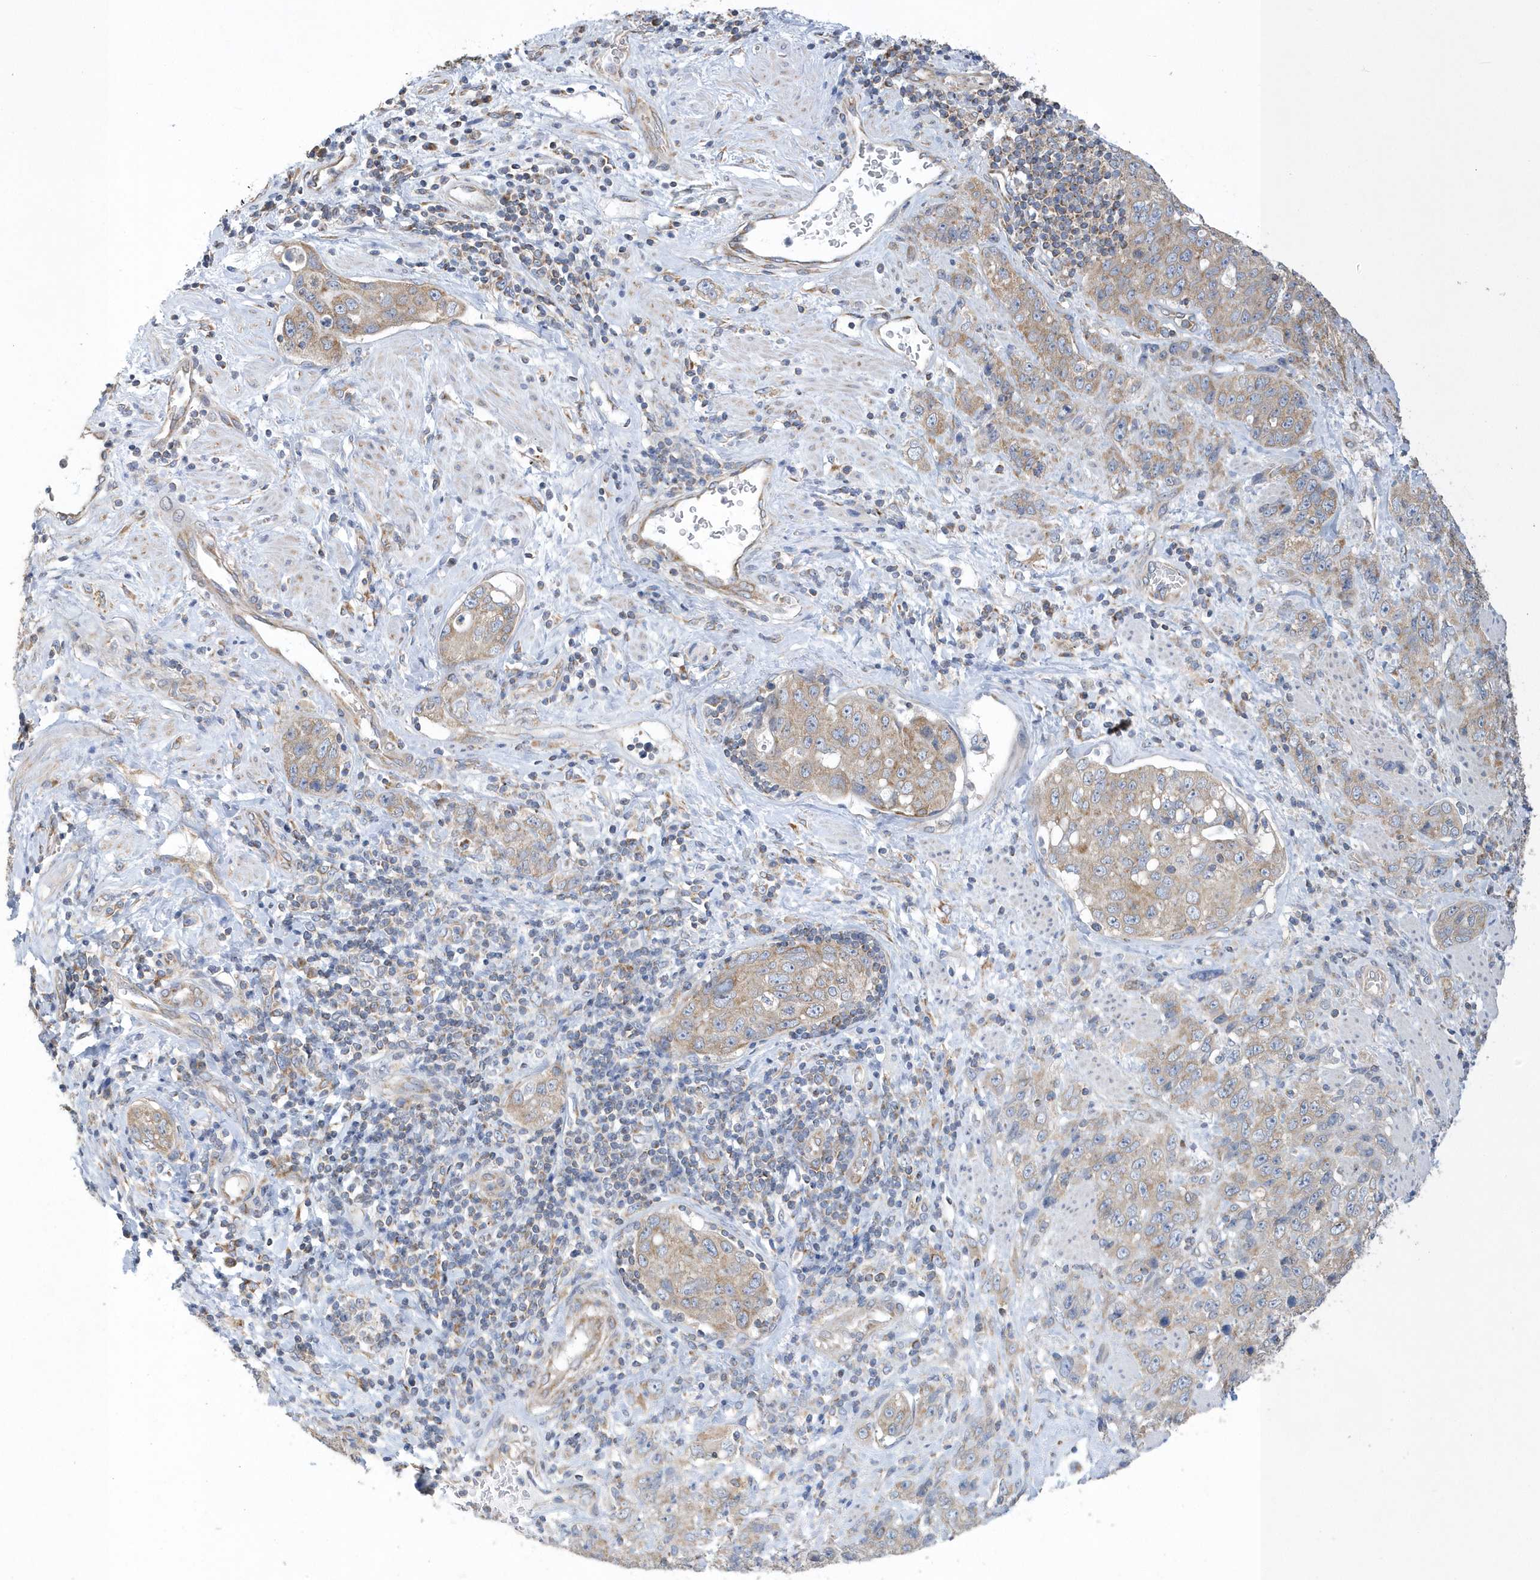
{"staining": {"intensity": "moderate", "quantity": ">75%", "location": "cytoplasmic/membranous"}, "tissue": "stomach cancer", "cell_type": "Tumor cells", "image_type": "cancer", "snomed": [{"axis": "morphology", "description": "Adenocarcinoma, NOS"}, {"axis": "topography", "description": "Stomach"}], "caption": "The immunohistochemical stain labels moderate cytoplasmic/membranous staining in tumor cells of stomach cancer tissue.", "gene": "SPATA5", "patient": {"sex": "male", "age": 48}}